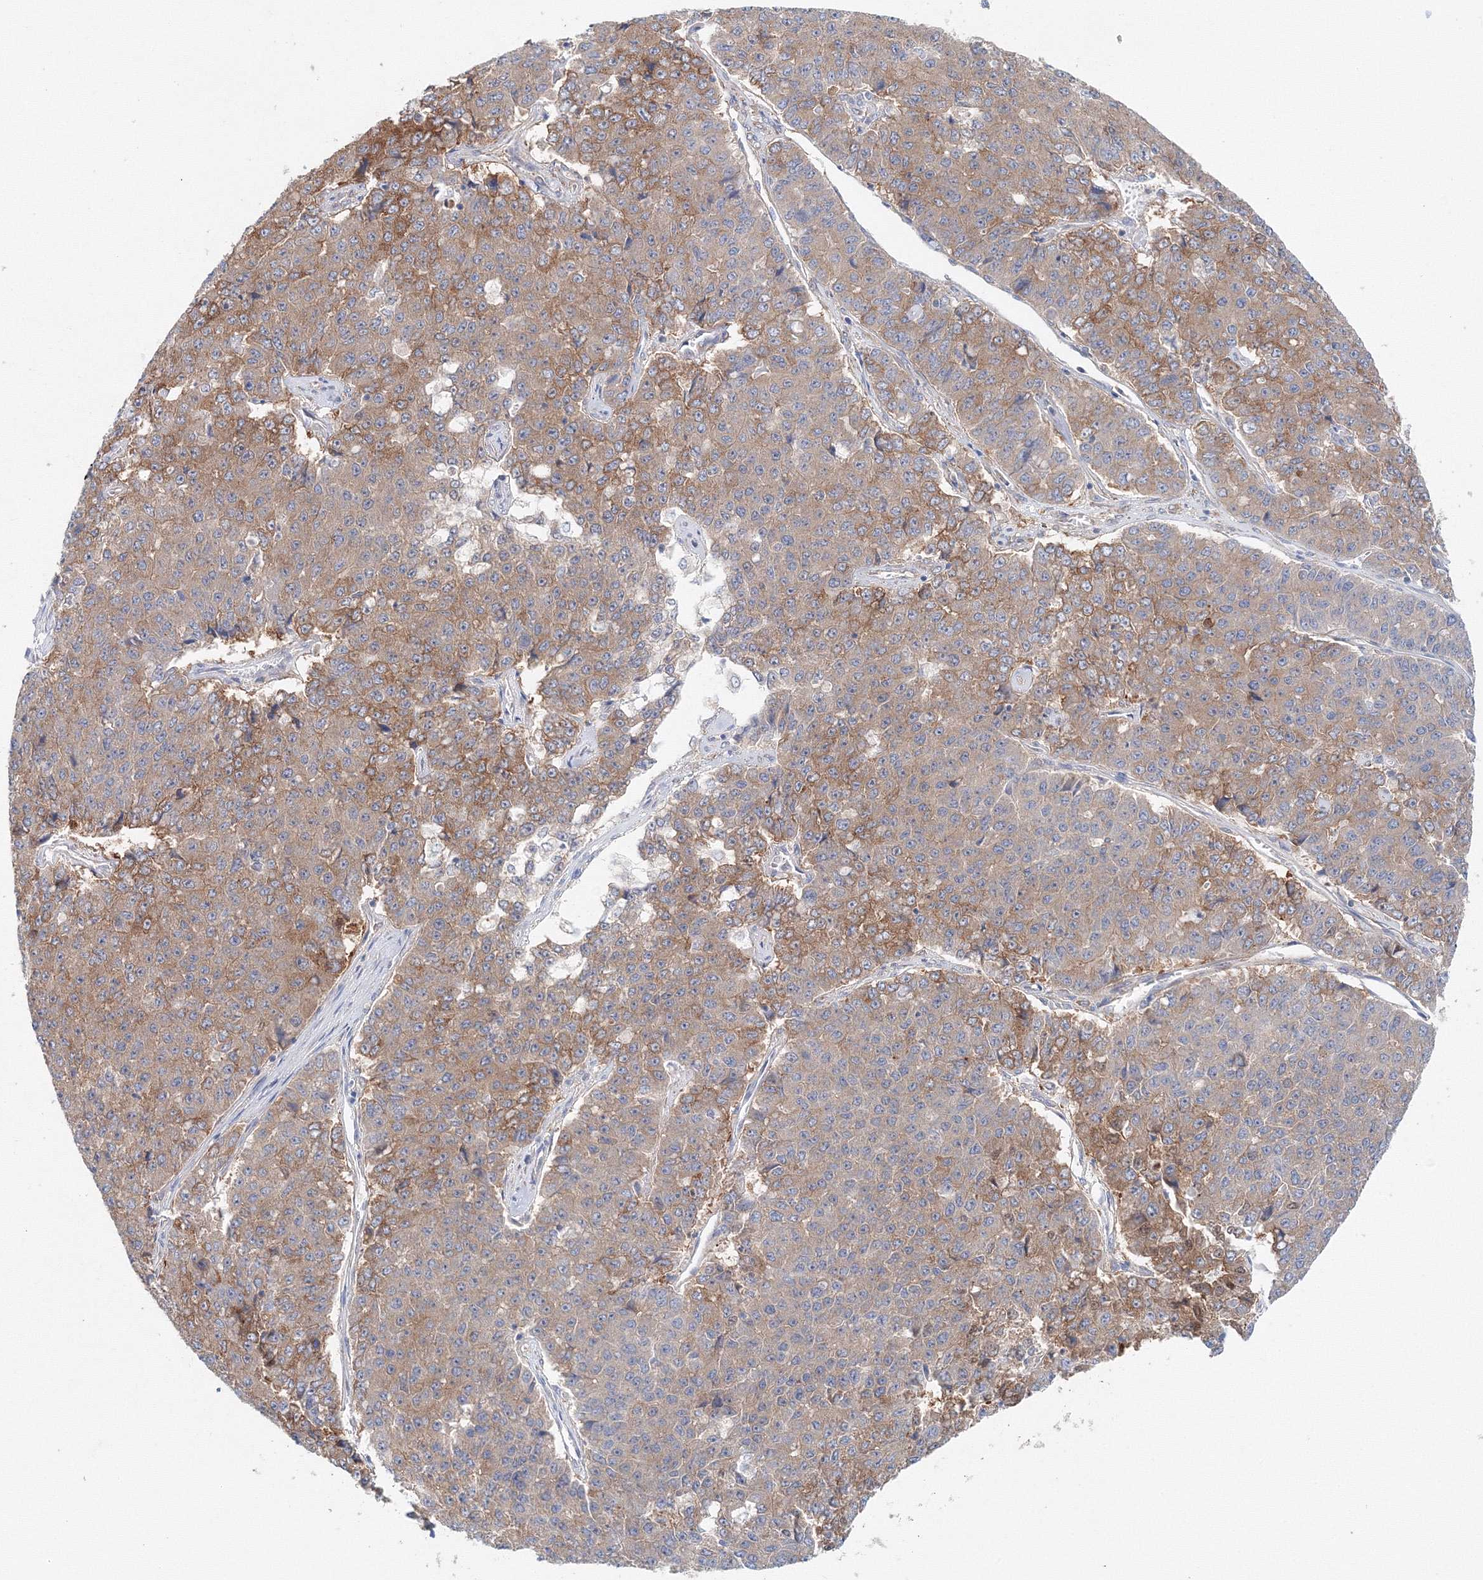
{"staining": {"intensity": "moderate", "quantity": ">75%", "location": "cytoplasmic/membranous"}, "tissue": "pancreatic cancer", "cell_type": "Tumor cells", "image_type": "cancer", "snomed": [{"axis": "morphology", "description": "Adenocarcinoma, NOS"}, {"axis": "topography", "description": "Pancreas"}], "caption": "Adenocarcinoma (pancreatic) stained for a protein (brown) displays moderate cytoplasmic/membranous positive positivity in approximately >75% of tumor cells.", "gene": "TPRKB", "patient": {"sex": "male", "age": 50}}